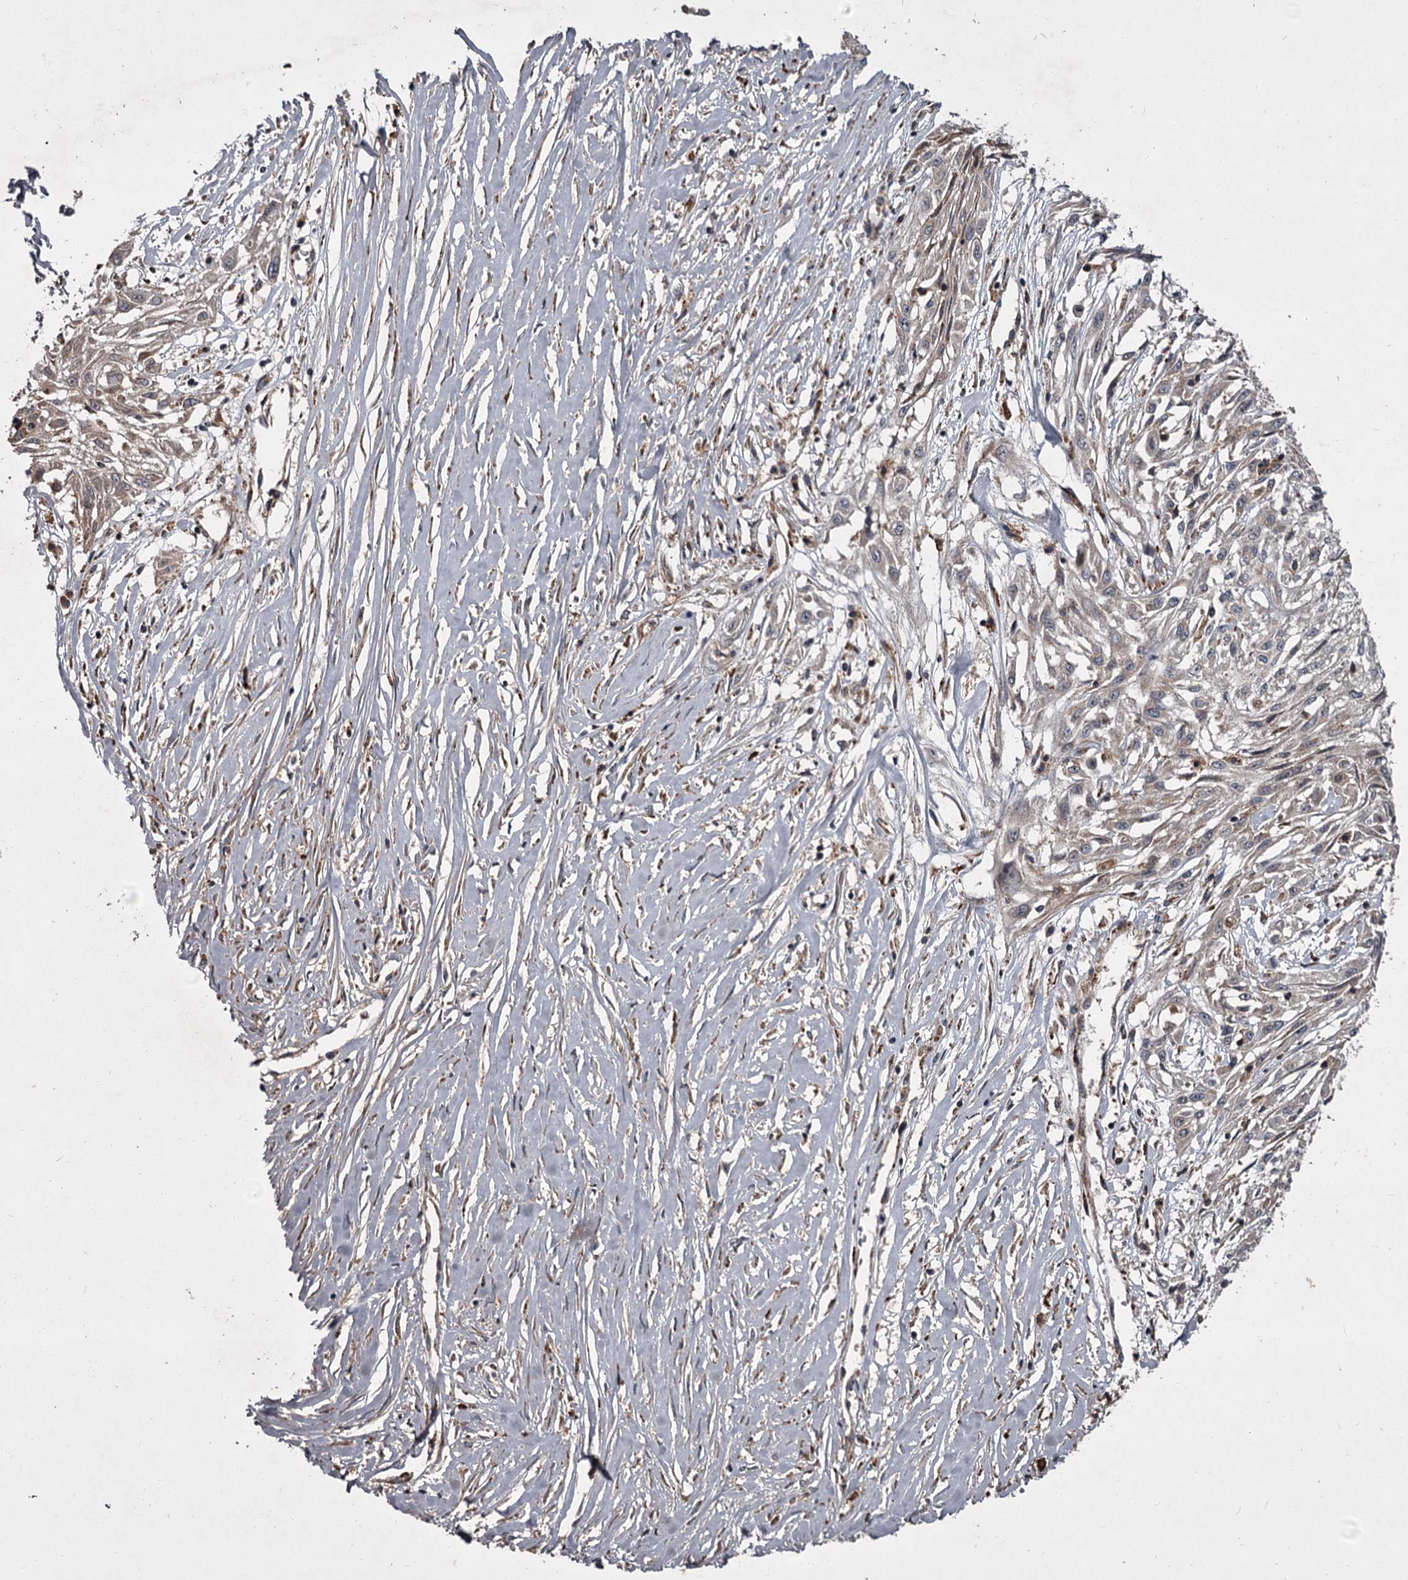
{"staining": {"intensity": "weak", "quantity": "<25%", "location": "cytoplasmic/membranous"}, "tissue": "skin cancer", "cell_type": "Tumor cells", "image_type": "cancer", "snomed": [{"axis": "morphology", "description": "Squamous cell carcinoma, NOS"}, {"axis": "morphology", "description": "Squamous cell carcinoma, metastatic, NOS"}, {"axis": "topography", "description": "Skin"}, {"axis": "topography", "description": "Lymph node"}], "caption": "An immunohistochemistry (IHC) image of skin cancer (metastatic squamous cell carcinoma) is shown. There is no staining in tumor cells of skin cancer (metastatic squamous cell carcinoma).", "gene": "UNC93B1", "patient": {"sex": "male", "age": 75}}